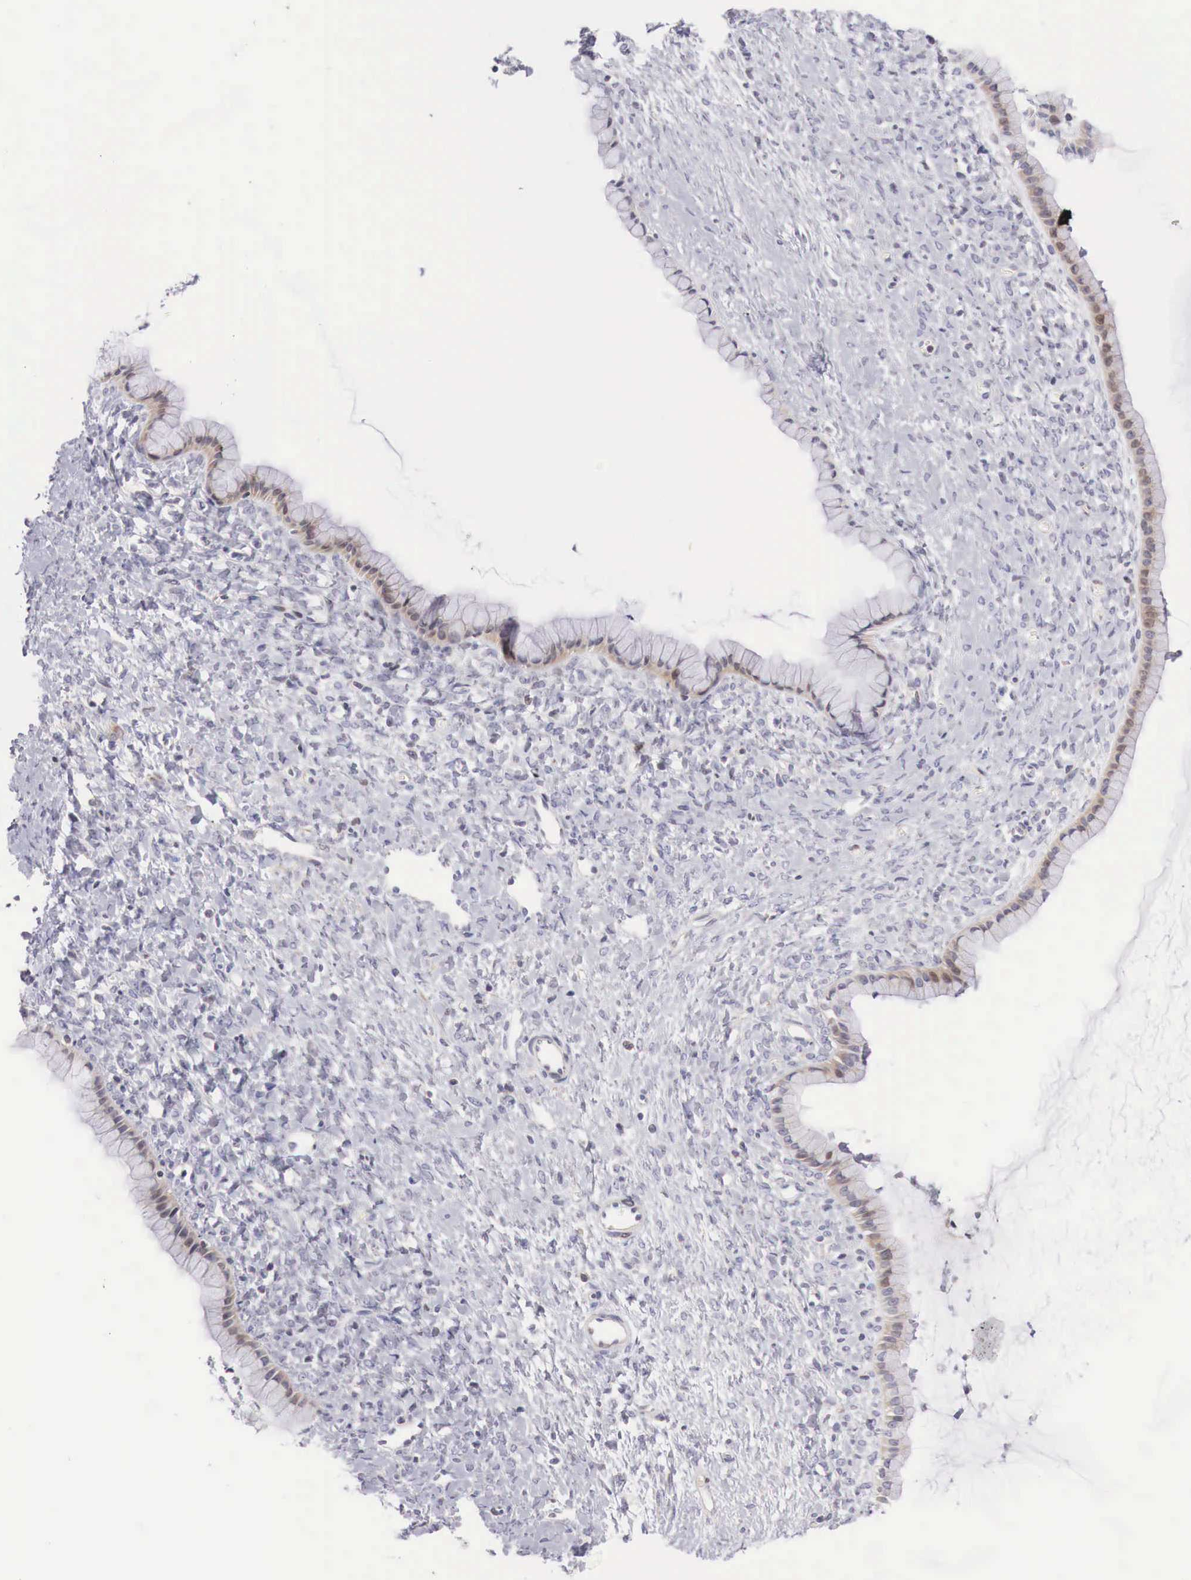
{"staining": {"intensity": "moderate", "quantity": "25%-75%", "location": "nuclear"}, "tissue": "ovarian cancer", "cell_type": "Tumor cells", "image_type": "cancer", "snomed": [{"axis": "morphology", "description": "Cystadenocarcinoma, mucinous, NOS"}, {"axis": "topography", "description": "Ovary"}], "caption": "Ovarian mucinous cystadenocarcinoma stained for a protein (brown) demonstrates moderate nuclear positive expression in approximately 25%-75% of tumor cells.", "gene": "CLCN5", "patient": {"sex": "female", "age": 25}}